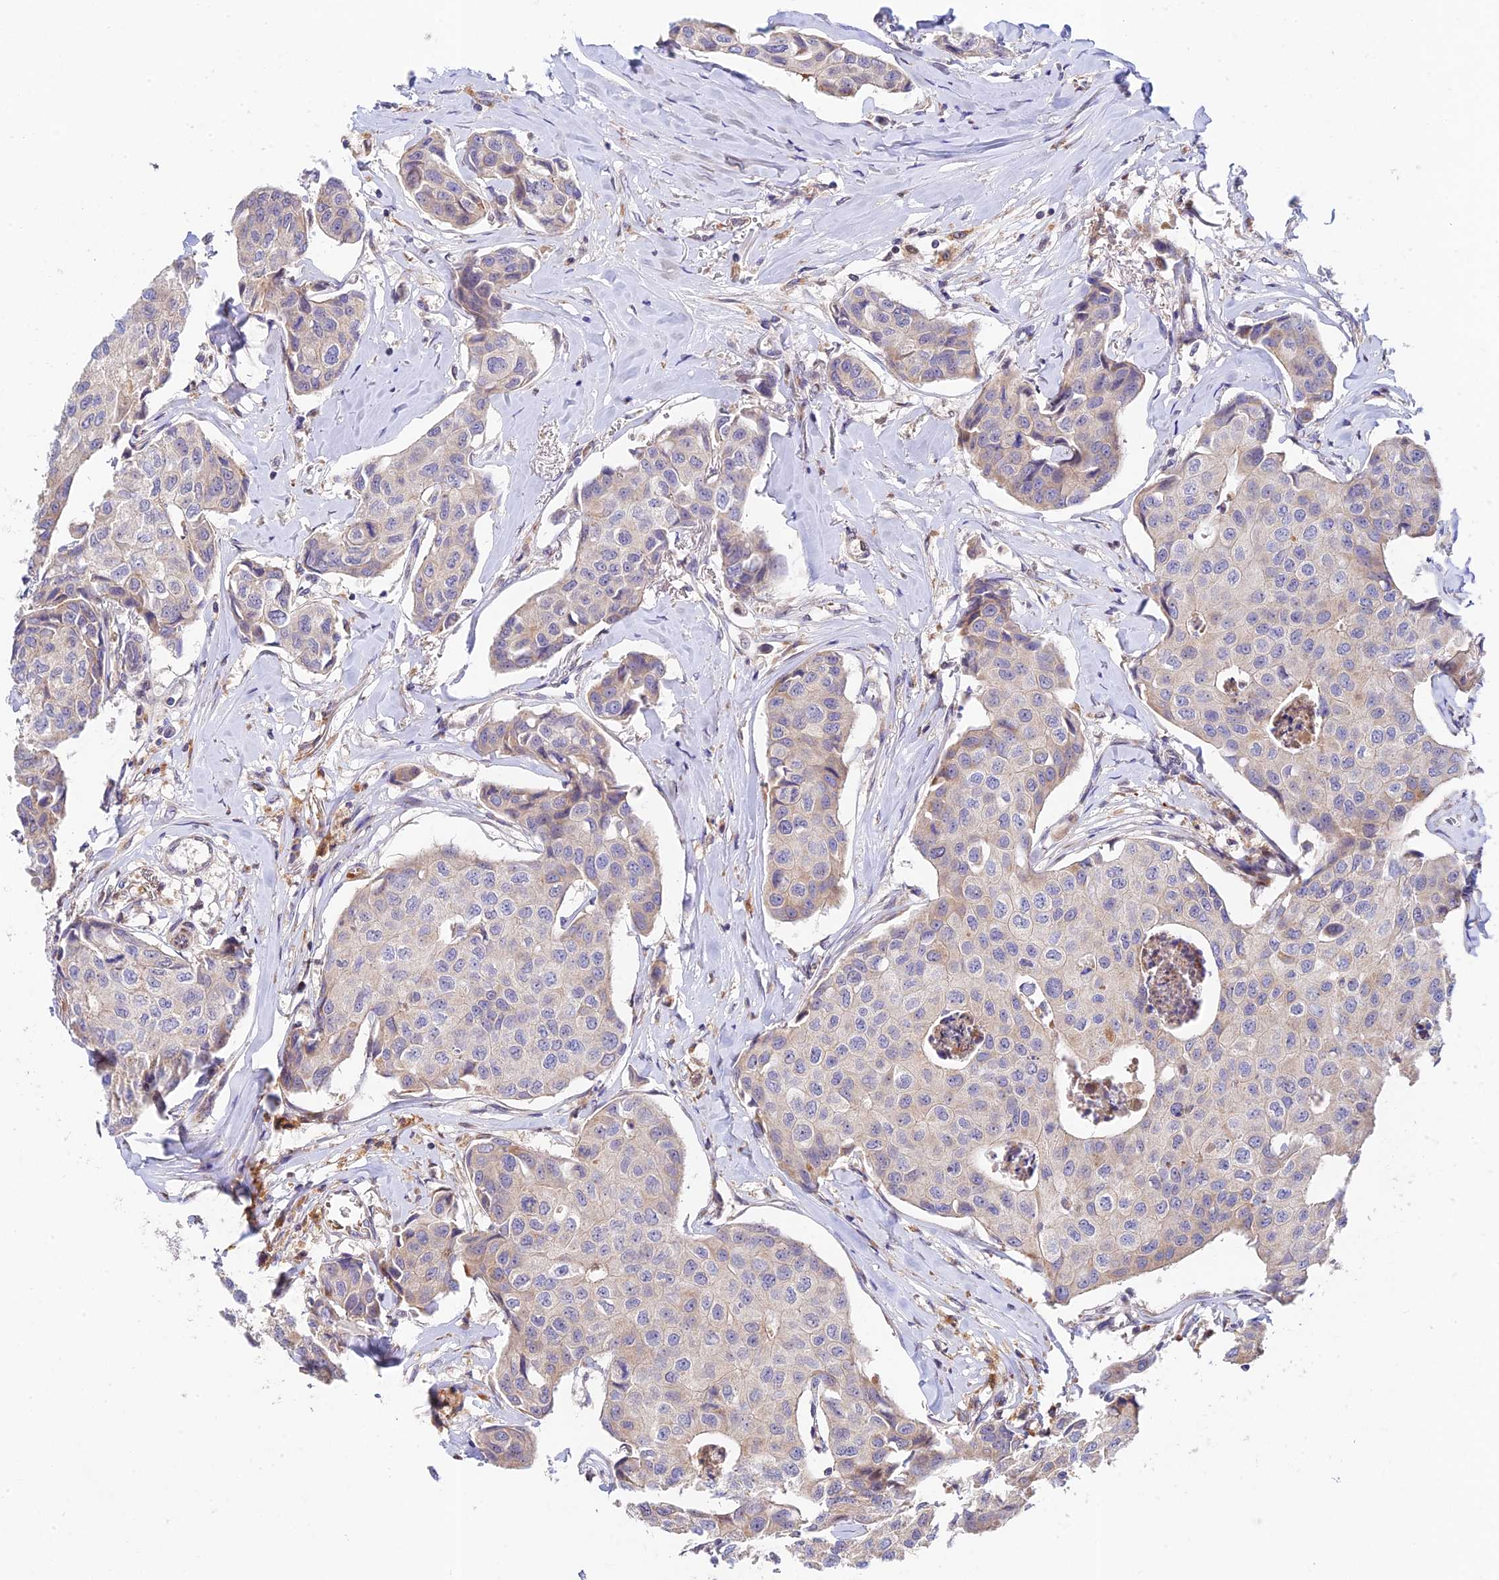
{"staining": {"intensity": "negative", "quantity": "none", "location": "none"}, "tissue": "breast cancer", "cell_type": "Tumor cells", "image_type": "cancer", "snomed": [{"axis": "morphology", "description": "Duct carcinoma"}, {"axis": "topography", "description": "Breast"}], "caption": "Tumor cells are negative for brown protein staining in invasive ductal carcinoma (breast).", "gene": "FUOM", "patient": {"sex": "female", "age": 80}}